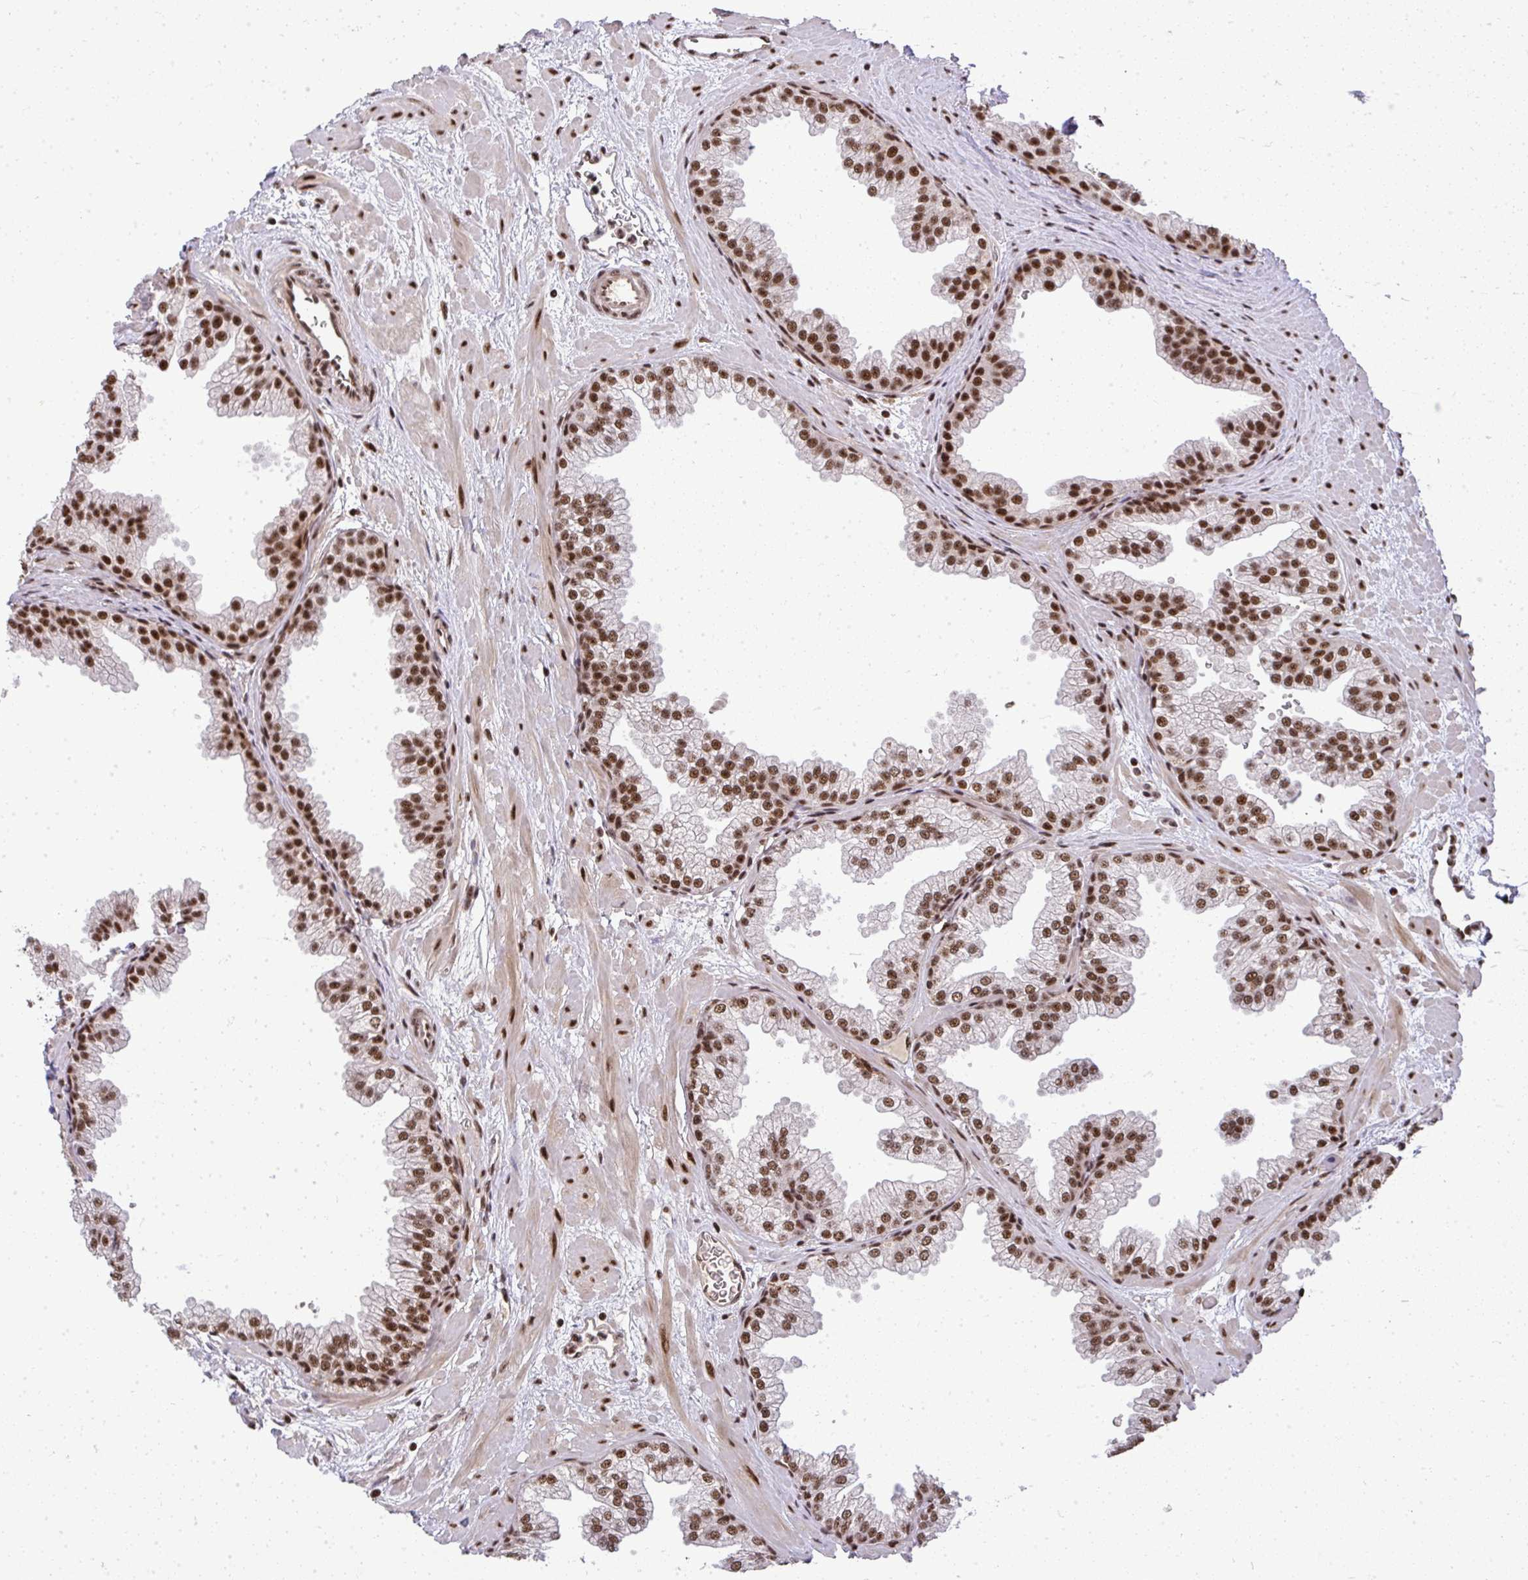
{"staining": {"intensity": "moderate", "quantity": ">75%", "location": "nuclear"}, "tissue": "prostate", "cell_type": "Glandular cells", "image_type": "normal", "snomed": [{"axis": "morphology", "description": "Normal tissue, NOS"}, {"axis": "topography", "description": "Prostate"}], "caption": "Immunohistochemical staining of unremarkable human prostate reveals >75% levels of moderate nuclear protein expression in approximately >75% of glandular cells.", "gene": "U2AF1L4", "patient": {"sex": "male", "age": 37}}